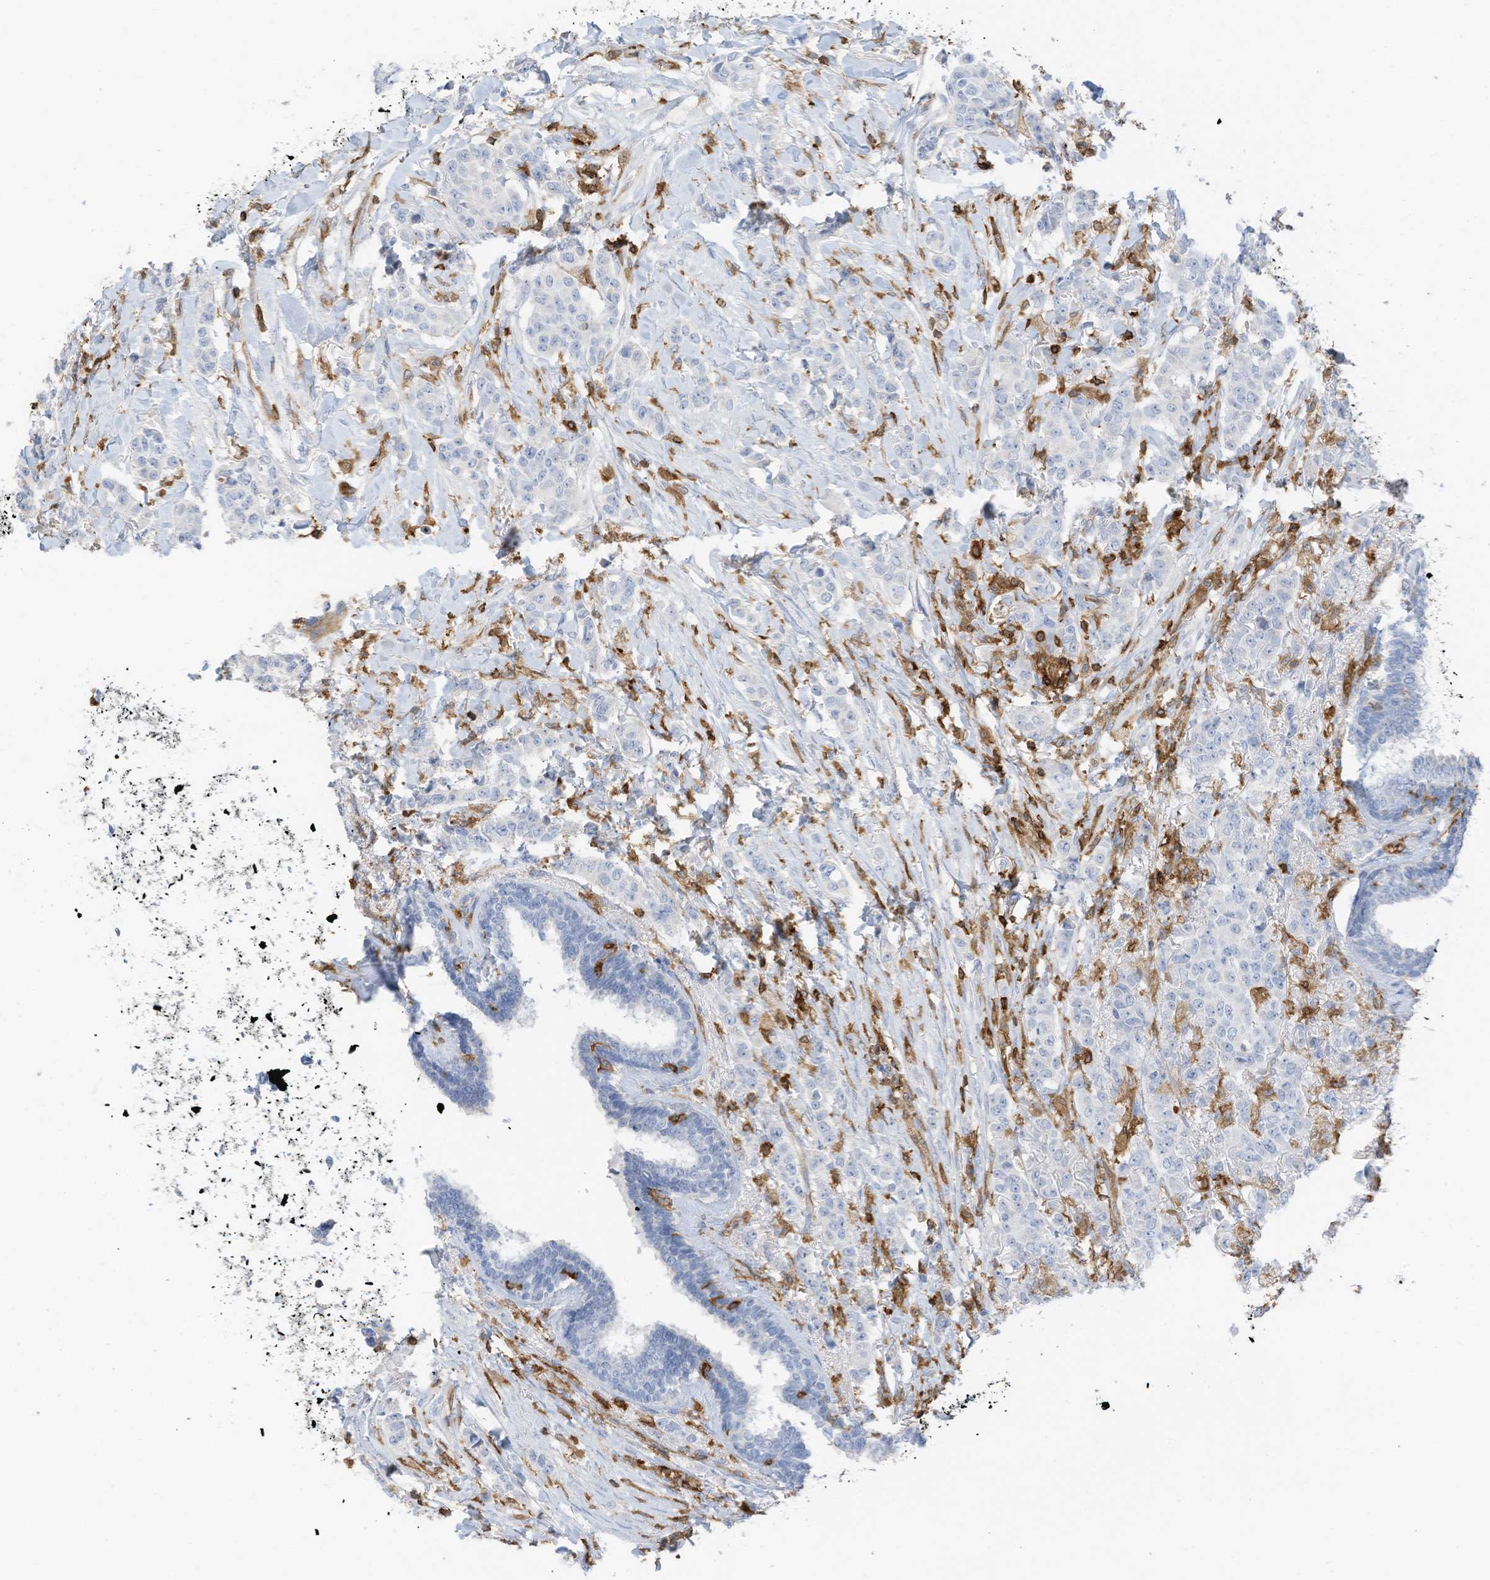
{"staining": {"intensity": "negative", "quantity": "none", "location": "none"}, "tissue": "breast cancer", "cell_type": "Tumor cells", "image_type": "cancer", "snomed": [{"axis": "morphology", "description": "Duct carcinoma"}, {"axis": "topography", "description": "Breast"}], "caption": "The histopathology image reveals no significant expression in tumor cells of breast cancer (infiltrating ductal carcinoma). (DAB IHC, high magnification).", "gene": "ARHGAP25", "patient": {"sex": "female", "age": 40}}